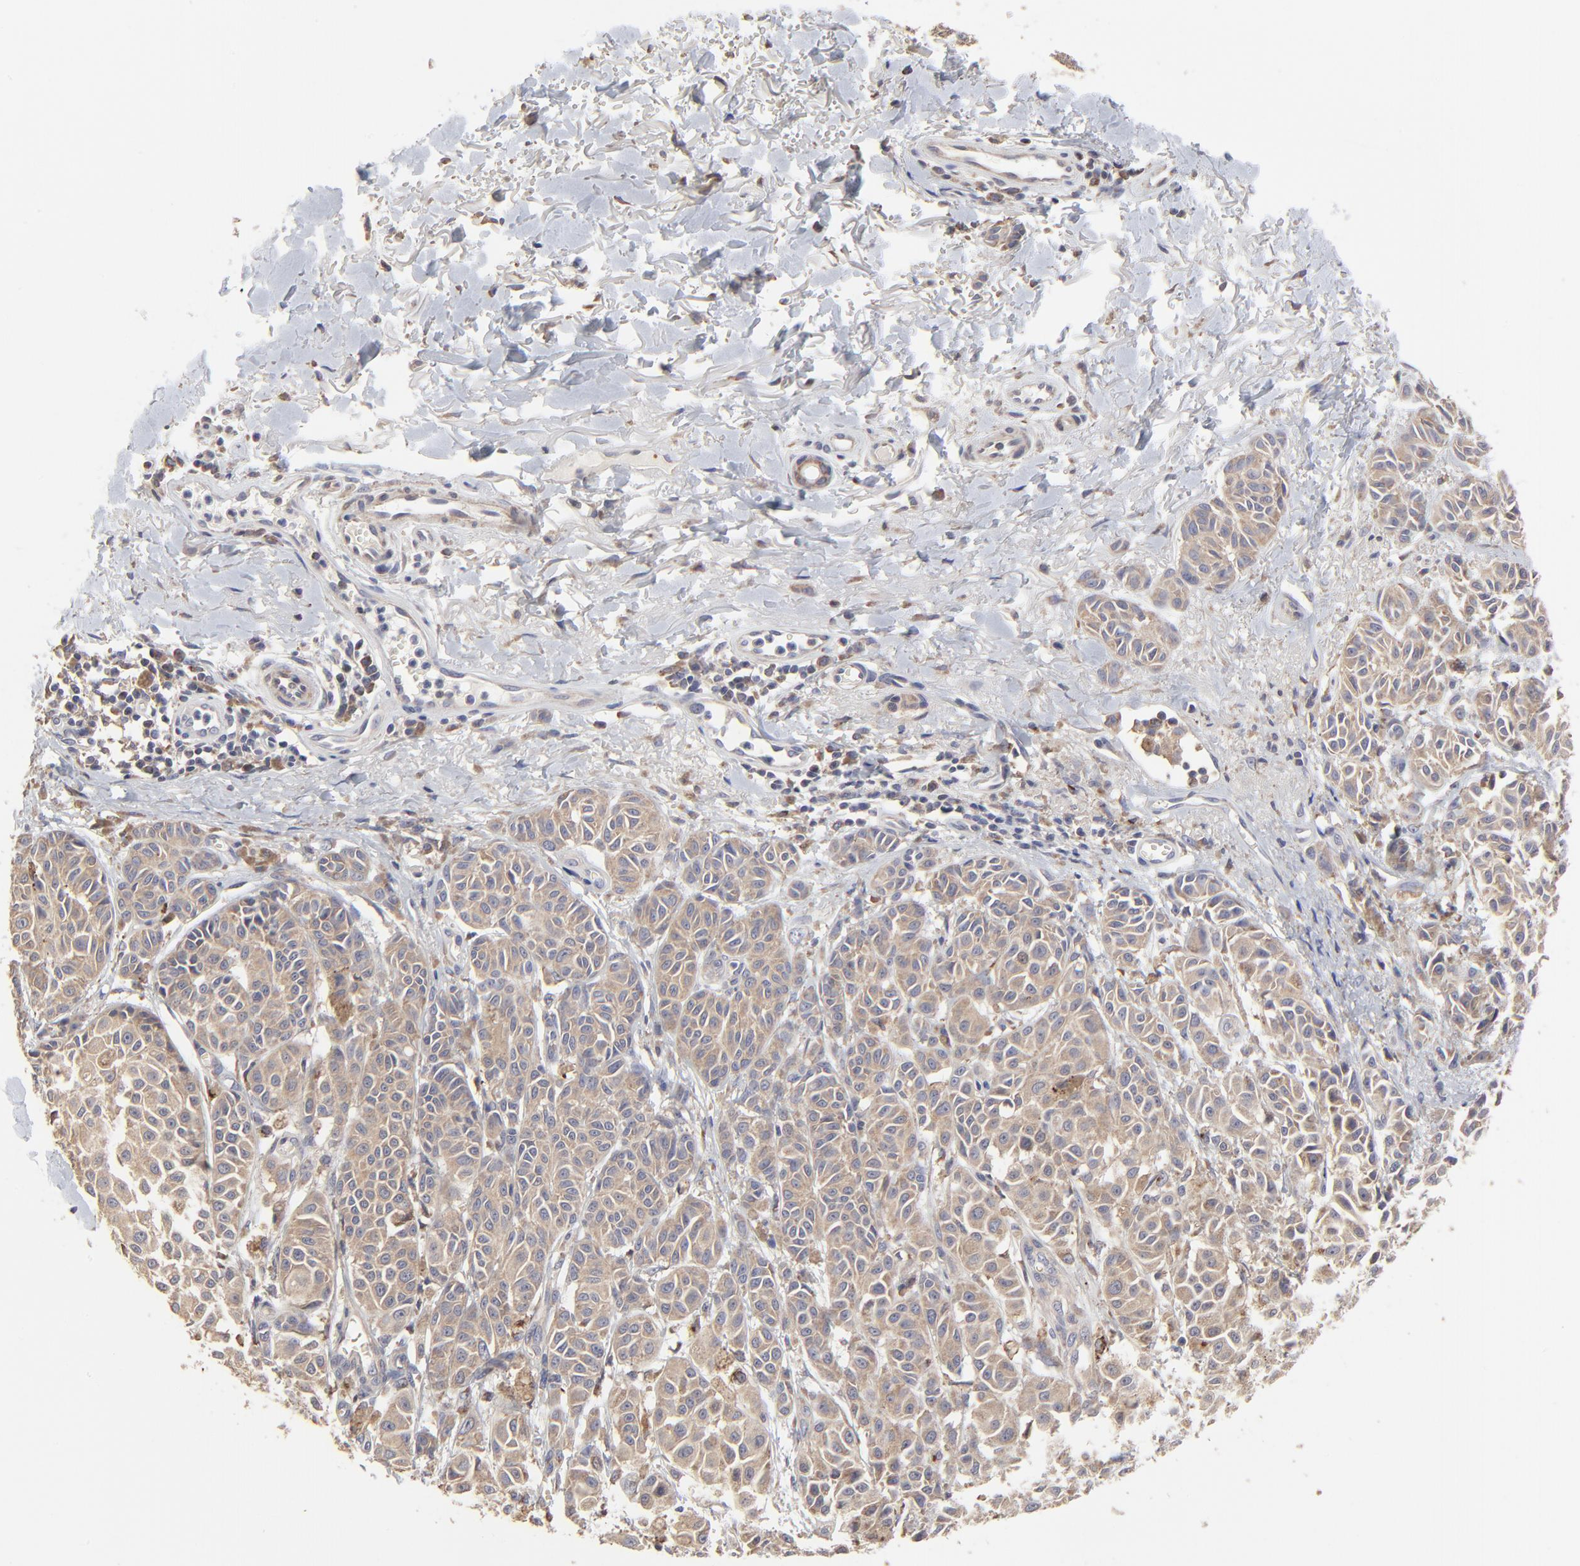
{"staining": {"intensity": "moderate", "quantity": ">75%", "location": "cytoplasmic/membranous"}, "tissue": "melanoma", "cell_type": "Tumor cells", "image_type": "cancer", "snomed": [{"axis": "morphology", "description": "Malignant melanoma, NOS"}, {"axis": "topography", "description": "Skin"}], "caption": "IHC micrograph of neoplastic tissue: malignant melanoma stained using immunohistochemistry (IHC) exhibits medium levels of moderate protein expression localized specifically in the cytoplasmic/membranous of tumor cells, appearing as a cytoplasmic/membranous brown color.", "gene": "ELP2", "patient": {"sex": "male", "age": 76}}